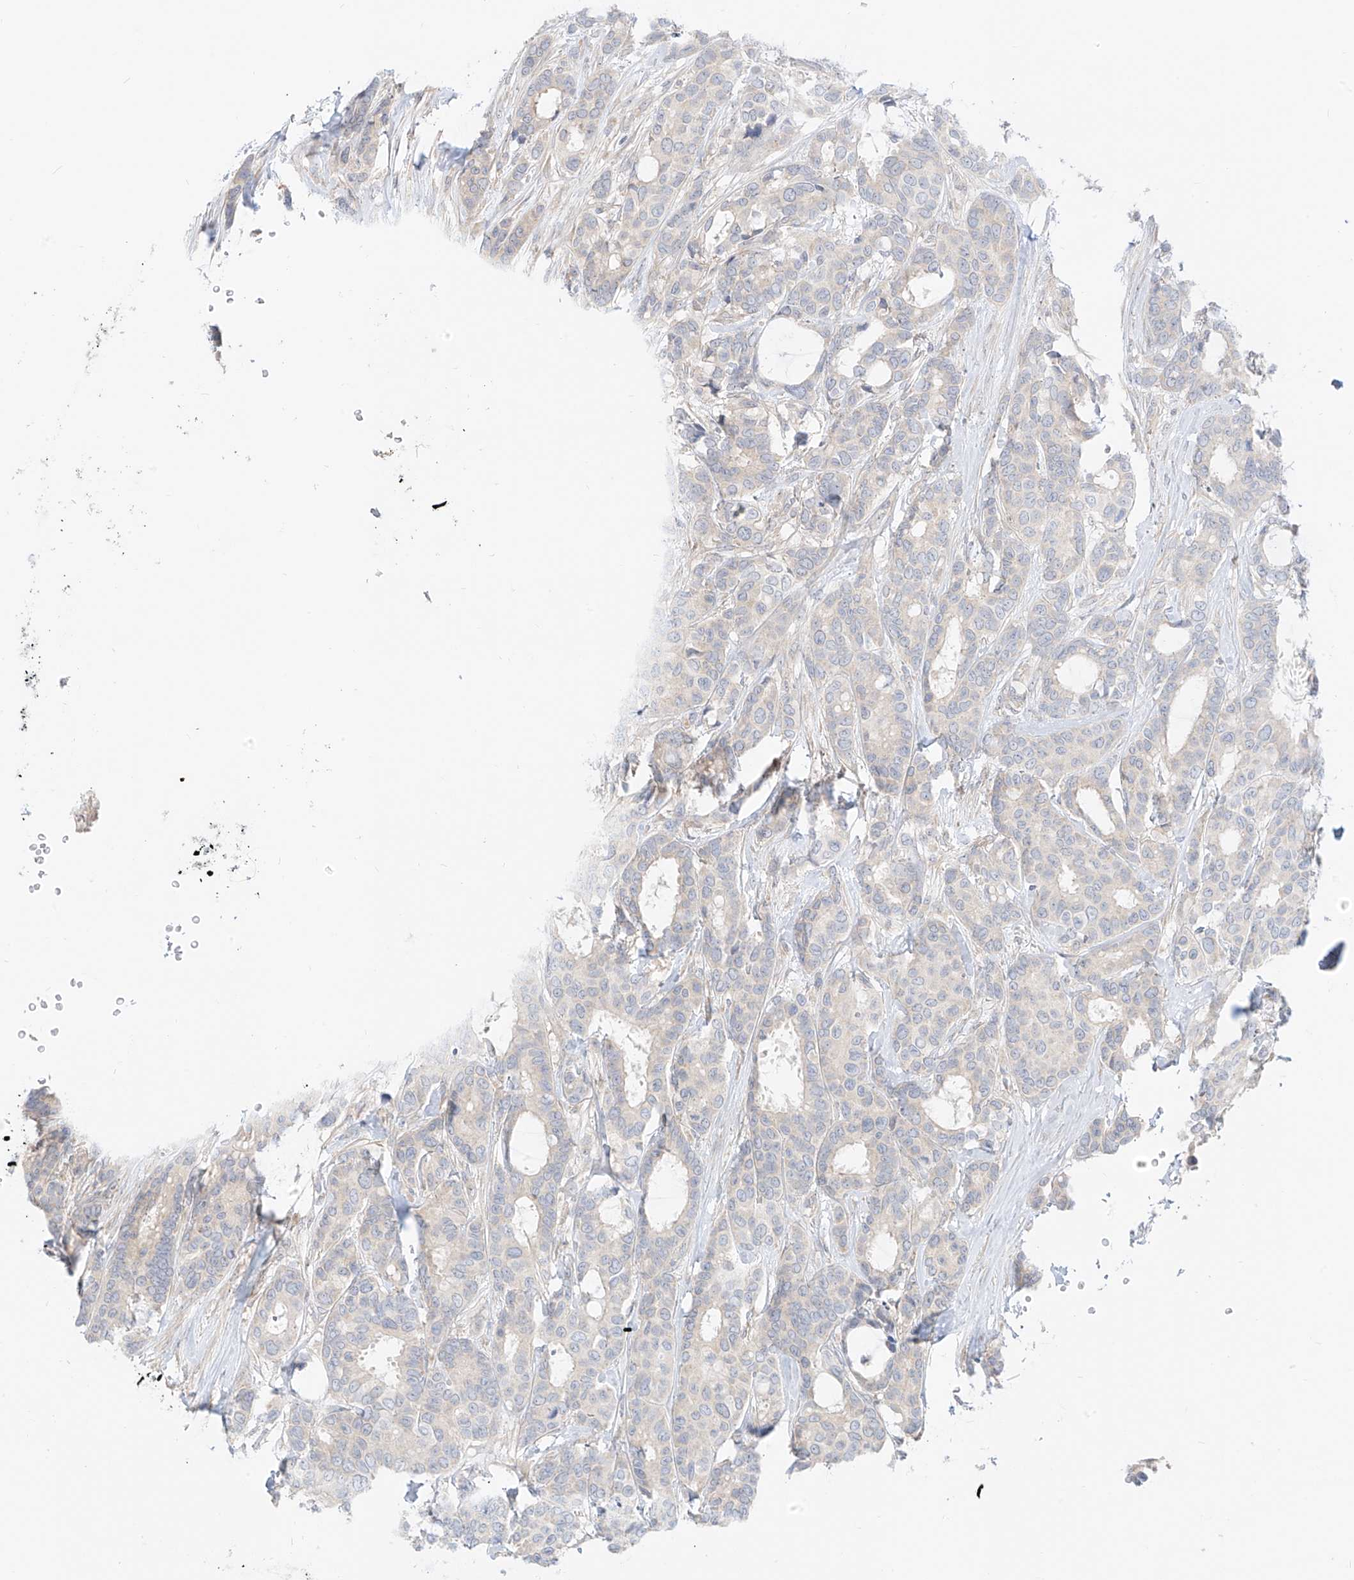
{"staining": {"intensity": "negative", "quantity": "none", "location": "none"}, "tissue": "breast cancer", "cell_type": "Tumor cells", "image_type": "cancer", "snomed": [{"axis": "morphology", "description": "Duct carcinoma"}, {"axis": "topography", "description": "Breast"}], "caption": "Human breast cancer (intraductal carcinoma) stained for a protein using IHC exhibits no expression in tumor cells.", "gene": "SYTL3", "patient": {"sex": "female", "age": 87}}